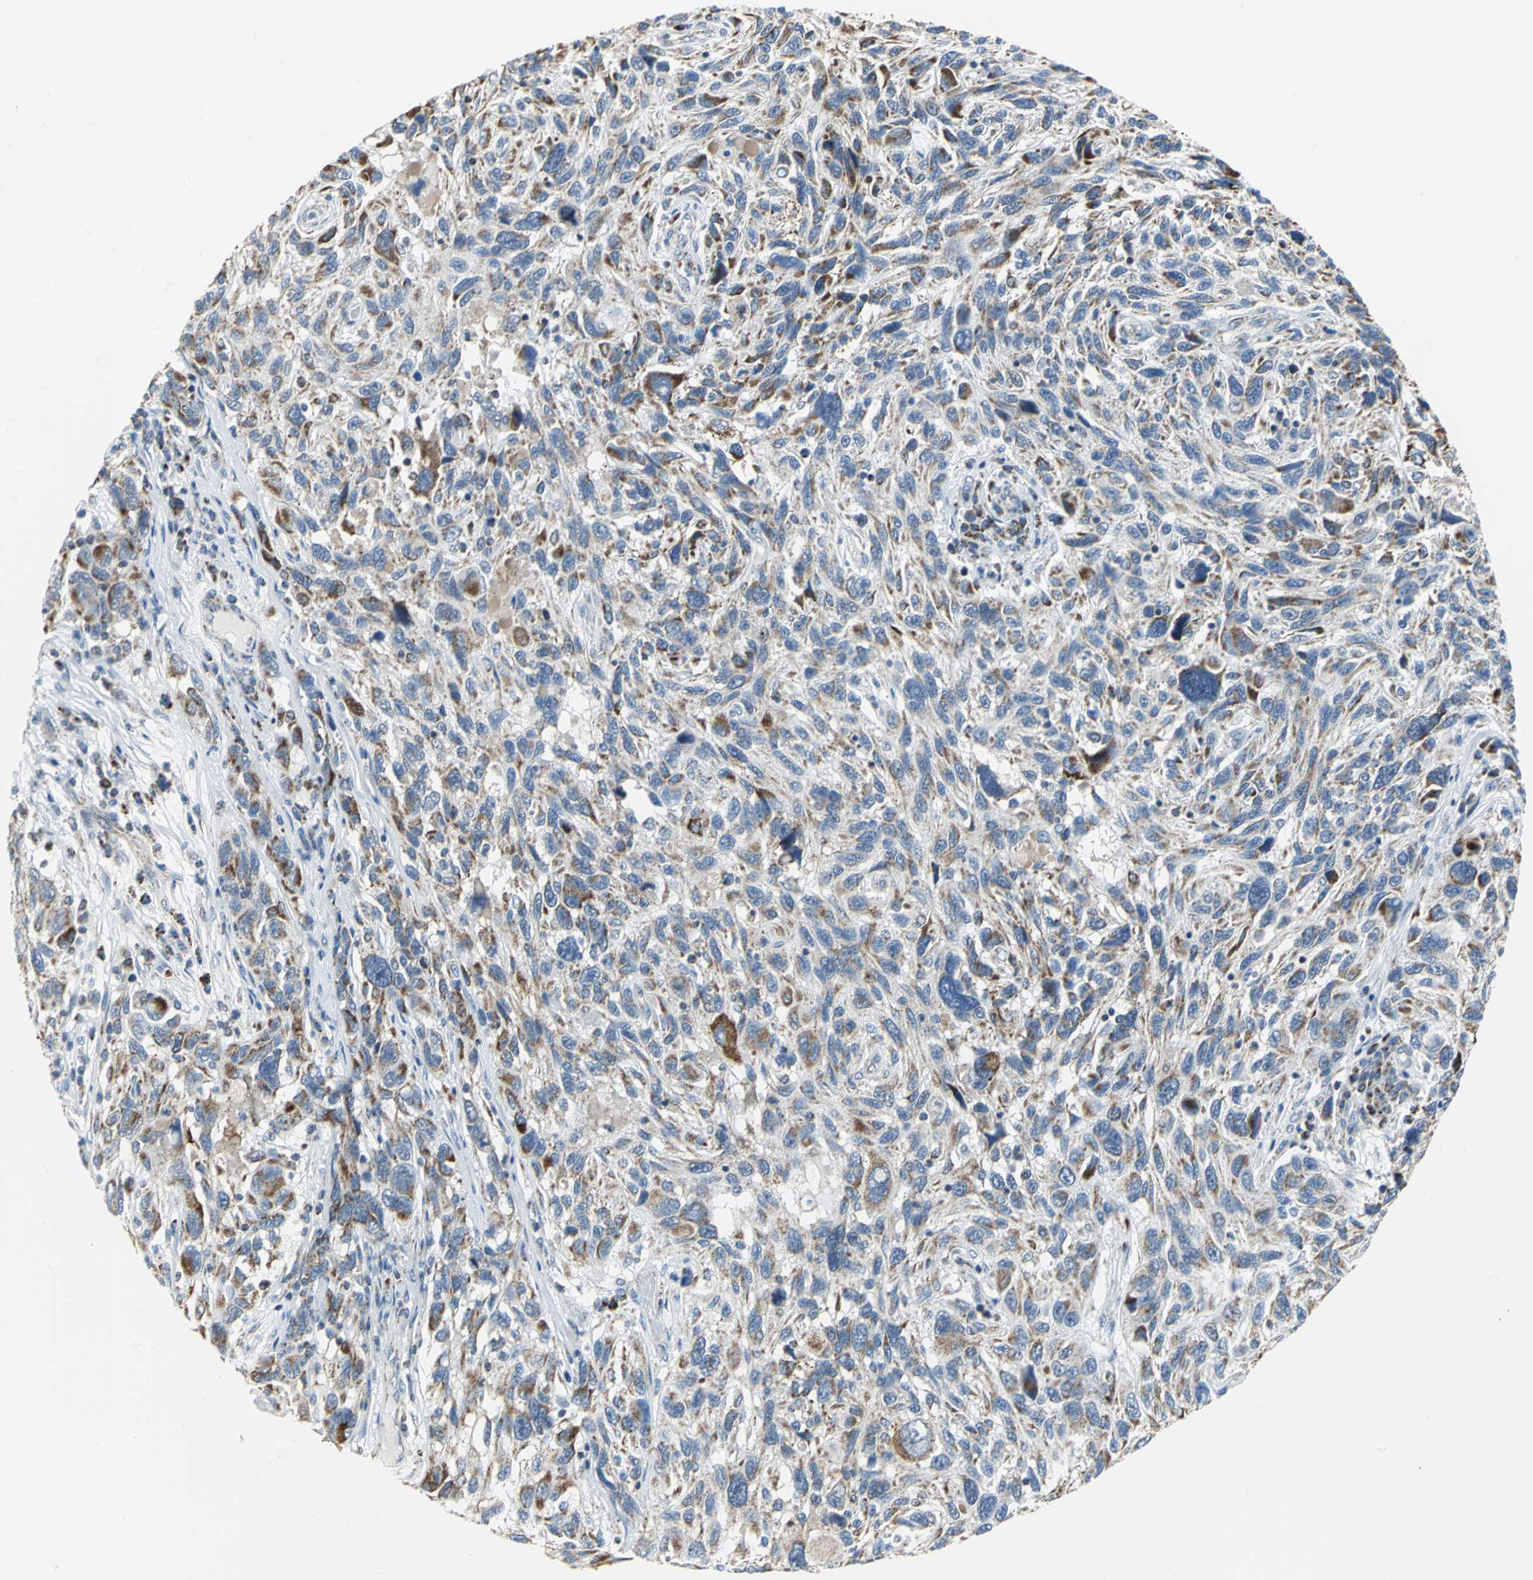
{"staining": {"intensity": "moderate", "quantity": "25%-75%", "location": "cytoplasmic/membranous"}, "tissue": "melanoma", "cell_type": "Tumor cells", "image_type": "cancer", "snomed": [{"axis": "morphology", "description": "Malignant melanoma, NOS"}, {"axis": "topography", "description": "Skin"}], "caption": "The micrograph shows immunohistochemical staining of malignant melanoma. There is moderate cytoplasmic/membranous expression is seen in approximately 25%-75% of tumor cells.", "gene": "NTRK1", "patient": {"sex": "male", "age": 53}}